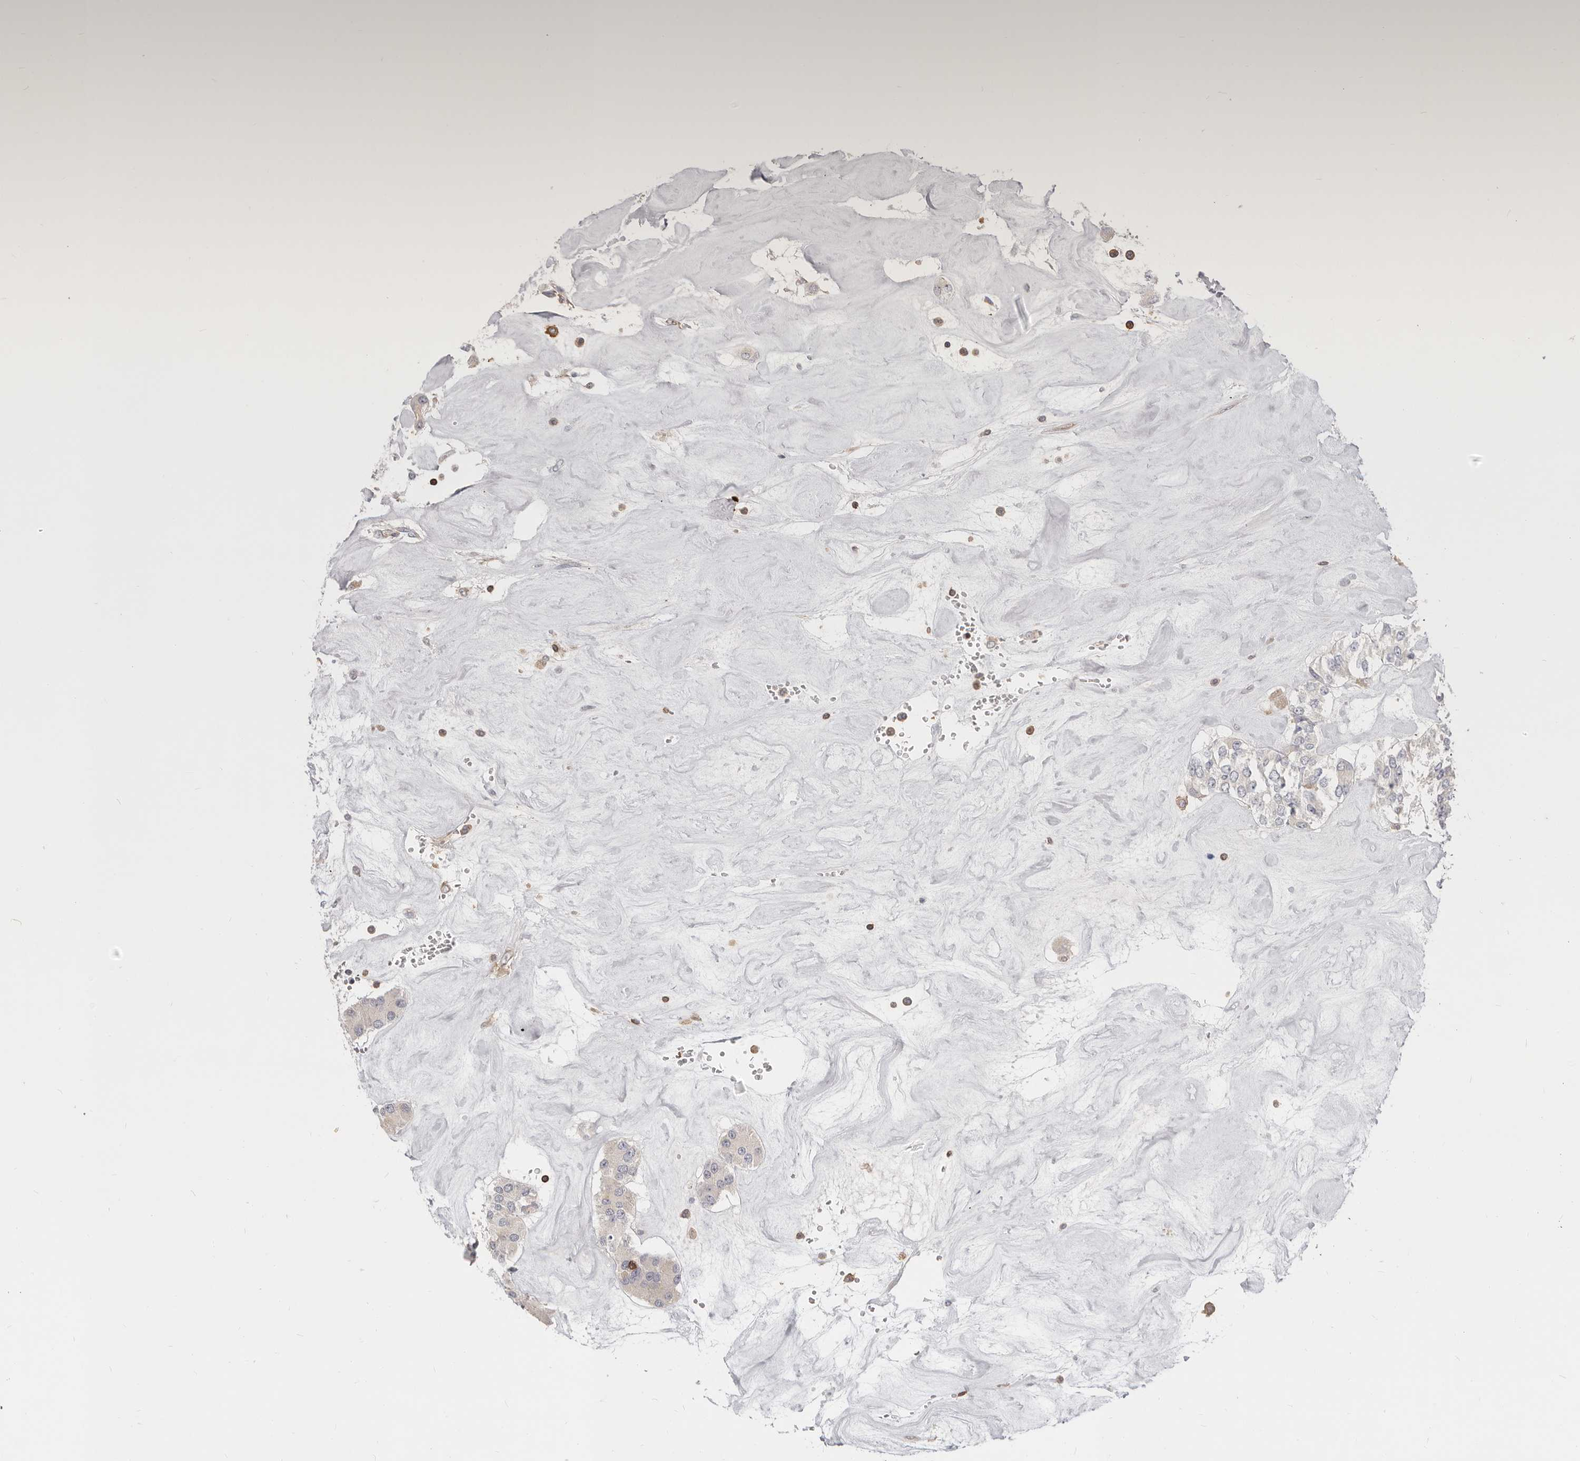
{"staining": {"intensity": "negative", "quantity": "none", "location": "none"}, "tissue": "carcinoid", "cell_type": "Tumor cells", "image_type": "cancer", "snomed": [{"axis": "morphology", "description": "Carcinoid, malignant, NOS"}, {"axis": "topography", "description": "Pancreas"}], "caption": "Malignant carcinoid was stained to show a protein in brown. There is no significant expression in tumor cells.", "gene": "TMEM63B", "patient": {"sex": "male", "age": 41}}